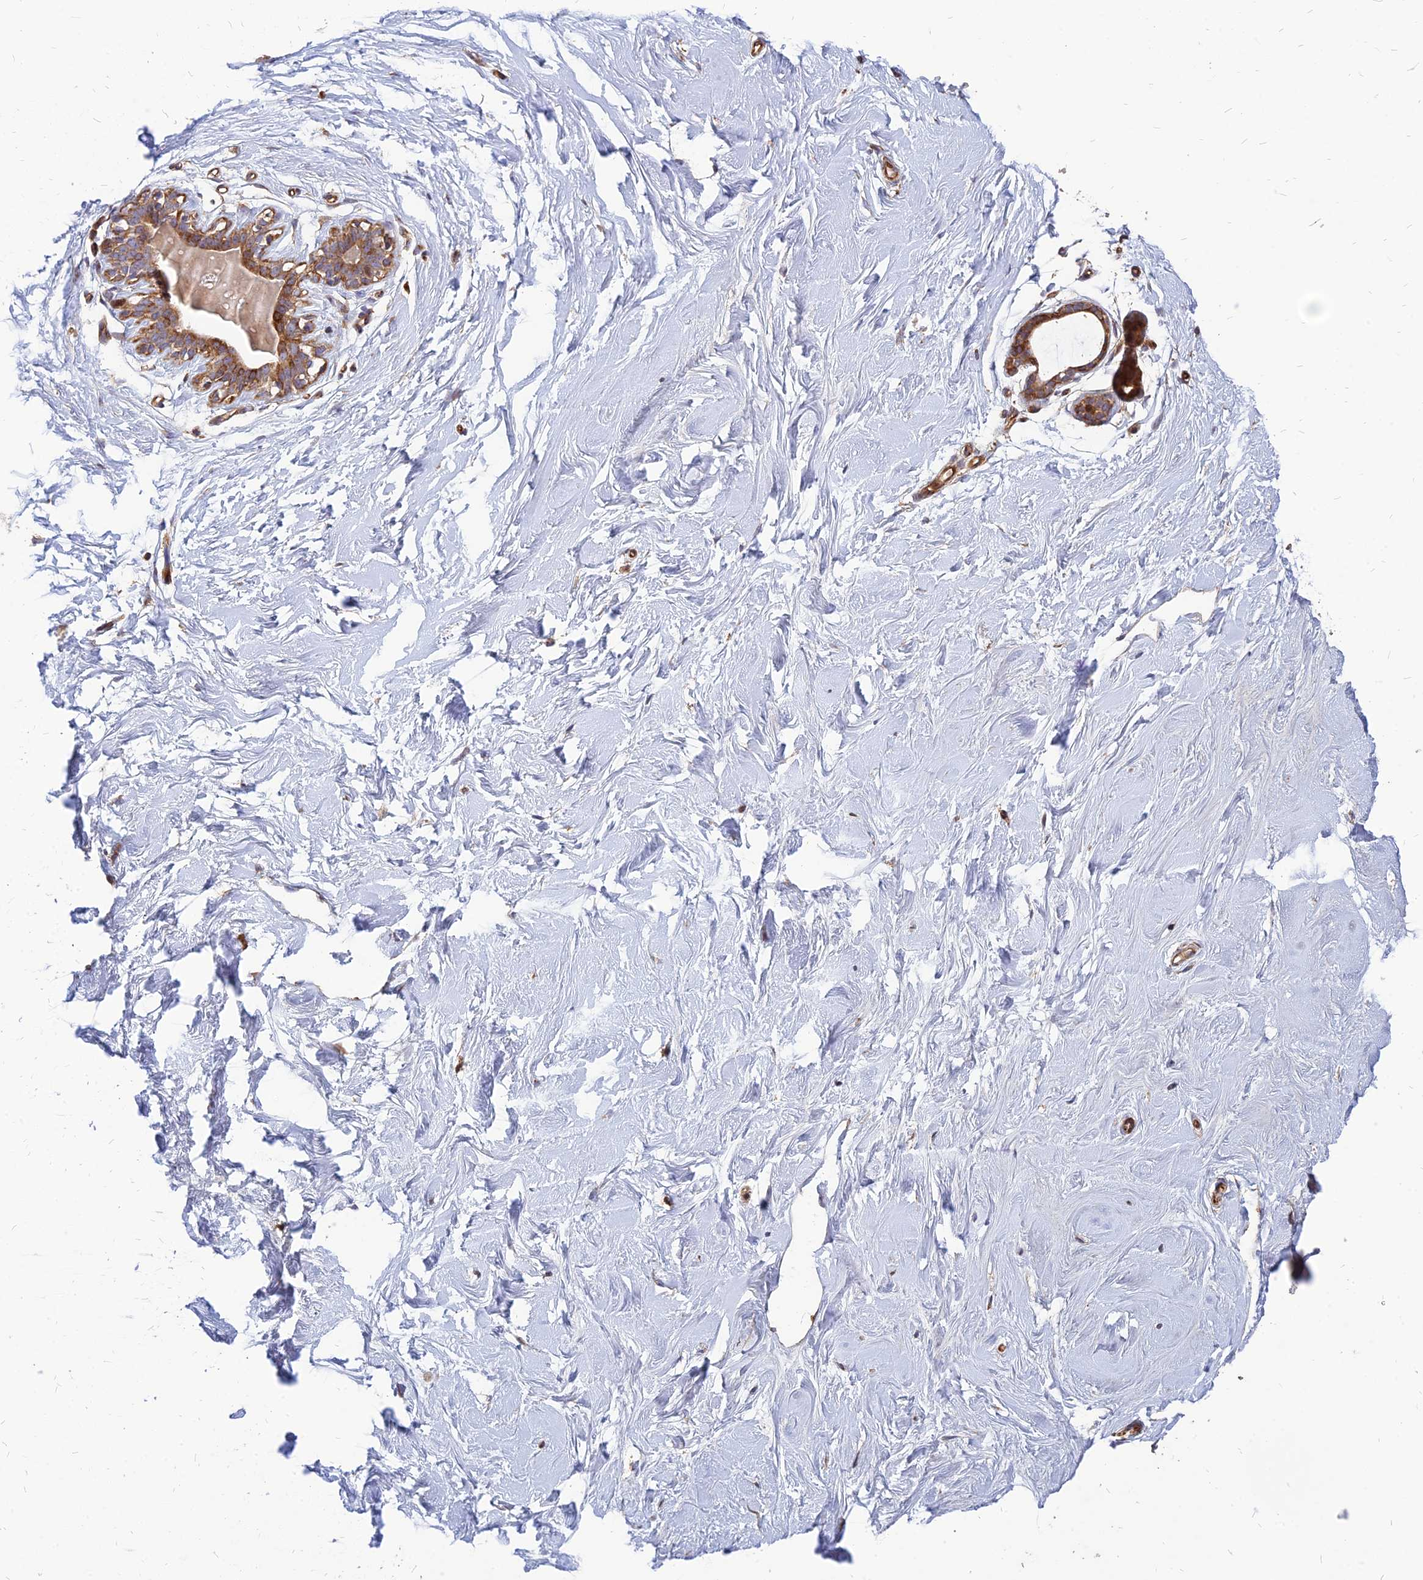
{"staining": {"intensity": "negative", "quantity": "none", "location": "none"}, "tissue": "breast", "cell_type": "Adipocytes", "image_type": "normal", "snomed": [{"axis": "morphology", "description": "Normal tissue, NOS"}, {"axis": "morphology", "description": "Adenoma, NOS"}, {"axis": "topography", "description": "Breast"}], "caption": "This is an immunohistochemistry (IHC) micrograph of benign breast. There is no positivity in adipocytes.", "gene": "ST3GAL6", "patient": {"sex": "female", "age": 23}}